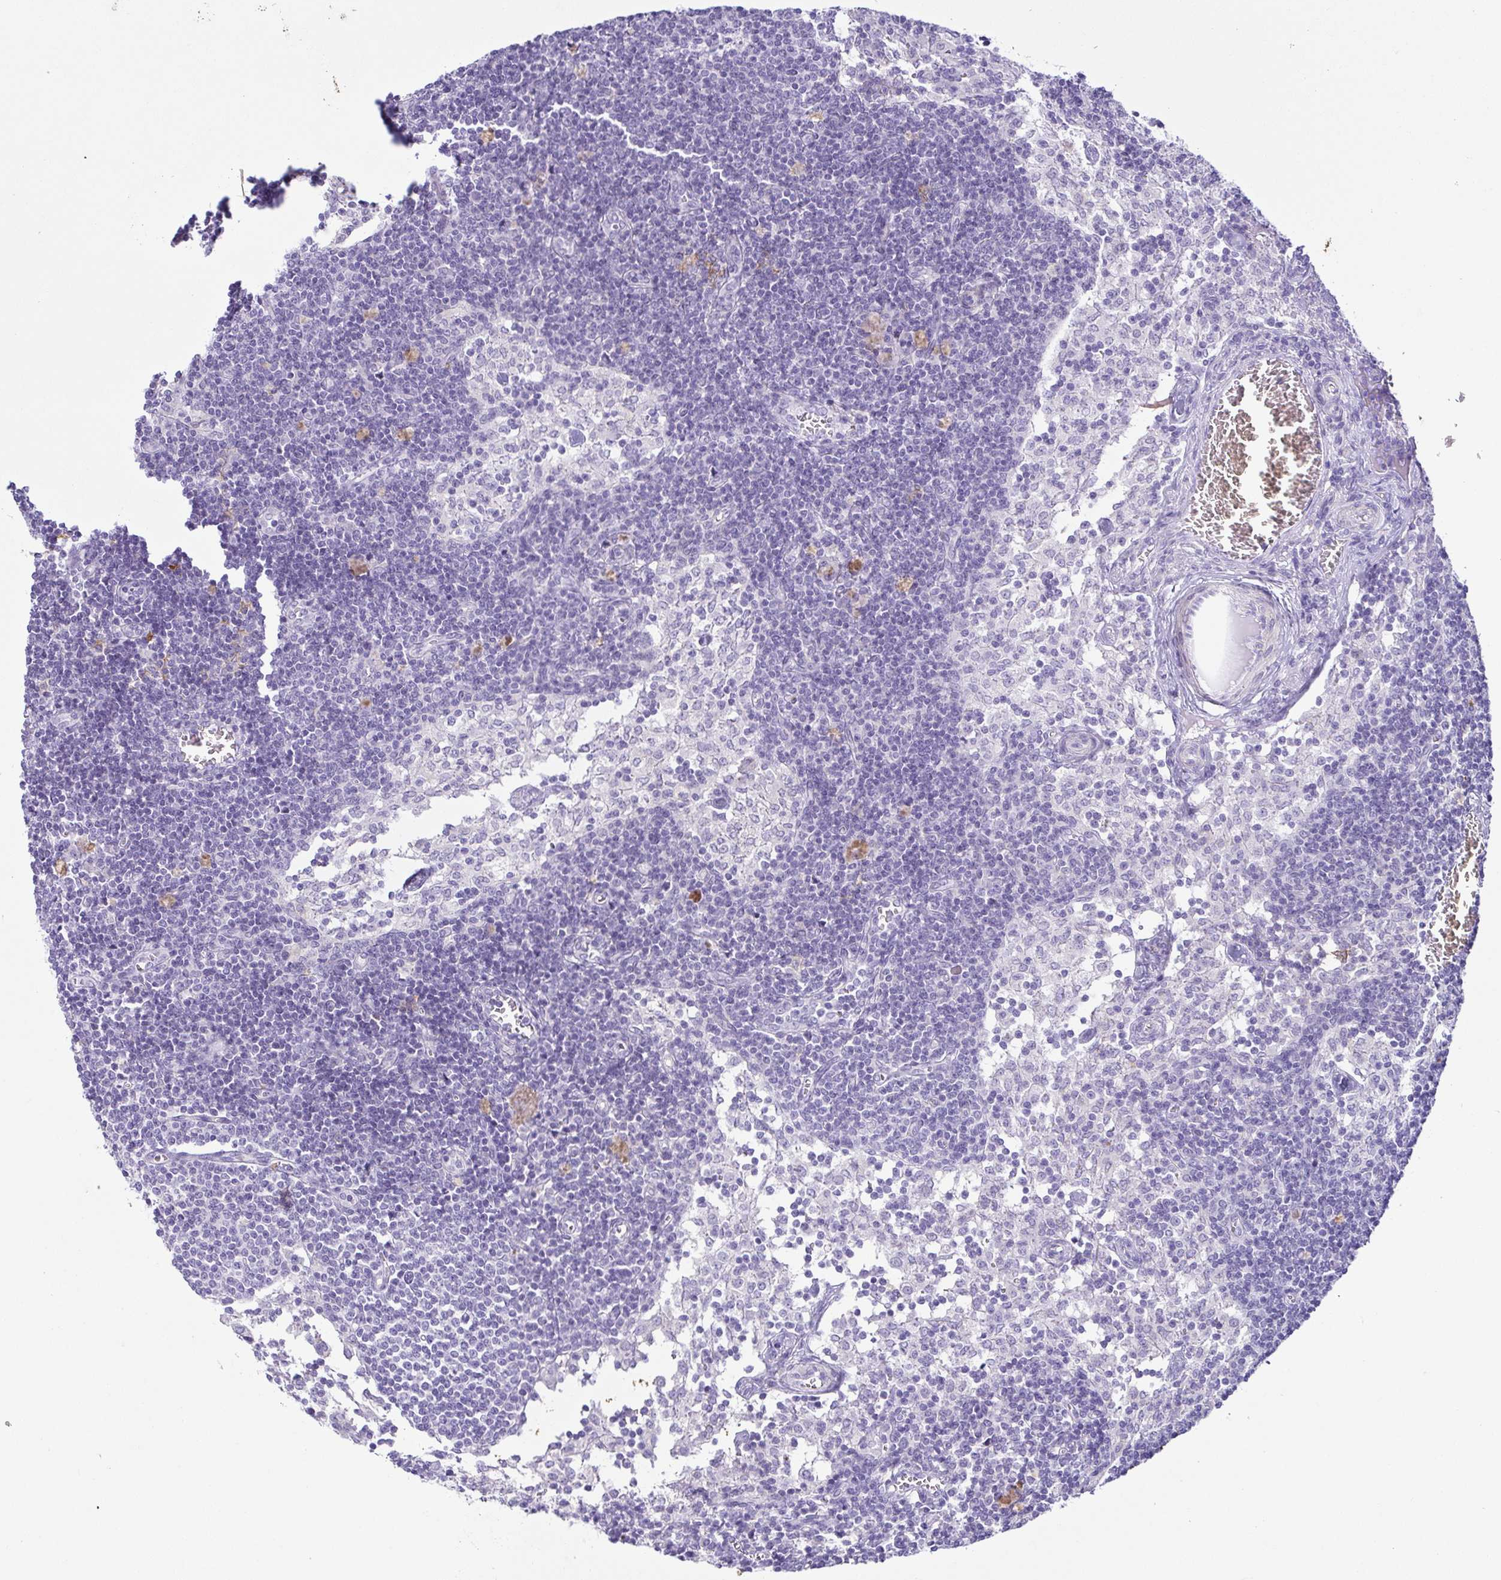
{"staining": {"intensity": "negative", "quantity": "none", "location": "none"}, "tissue": "lymph node", "cell_type": "Germinal center cells", "image_type": "normal", "snomed": [{"axis": "morphology", "description": "Normal tissue, NOS"}, {"axis": "topography", "description": "Lymph node"}], "caption": "High power microscopy image of an IHC histopathology image of unremarkable lymph node, revealing no significant expression in germinal center cells. (Brightfield microscopy of DAB (3,3'-diaminobenzidine) immunohistochemistry at high magnification).", "gene": "TERT", "patient": {"sex": "female", "age": 31}}